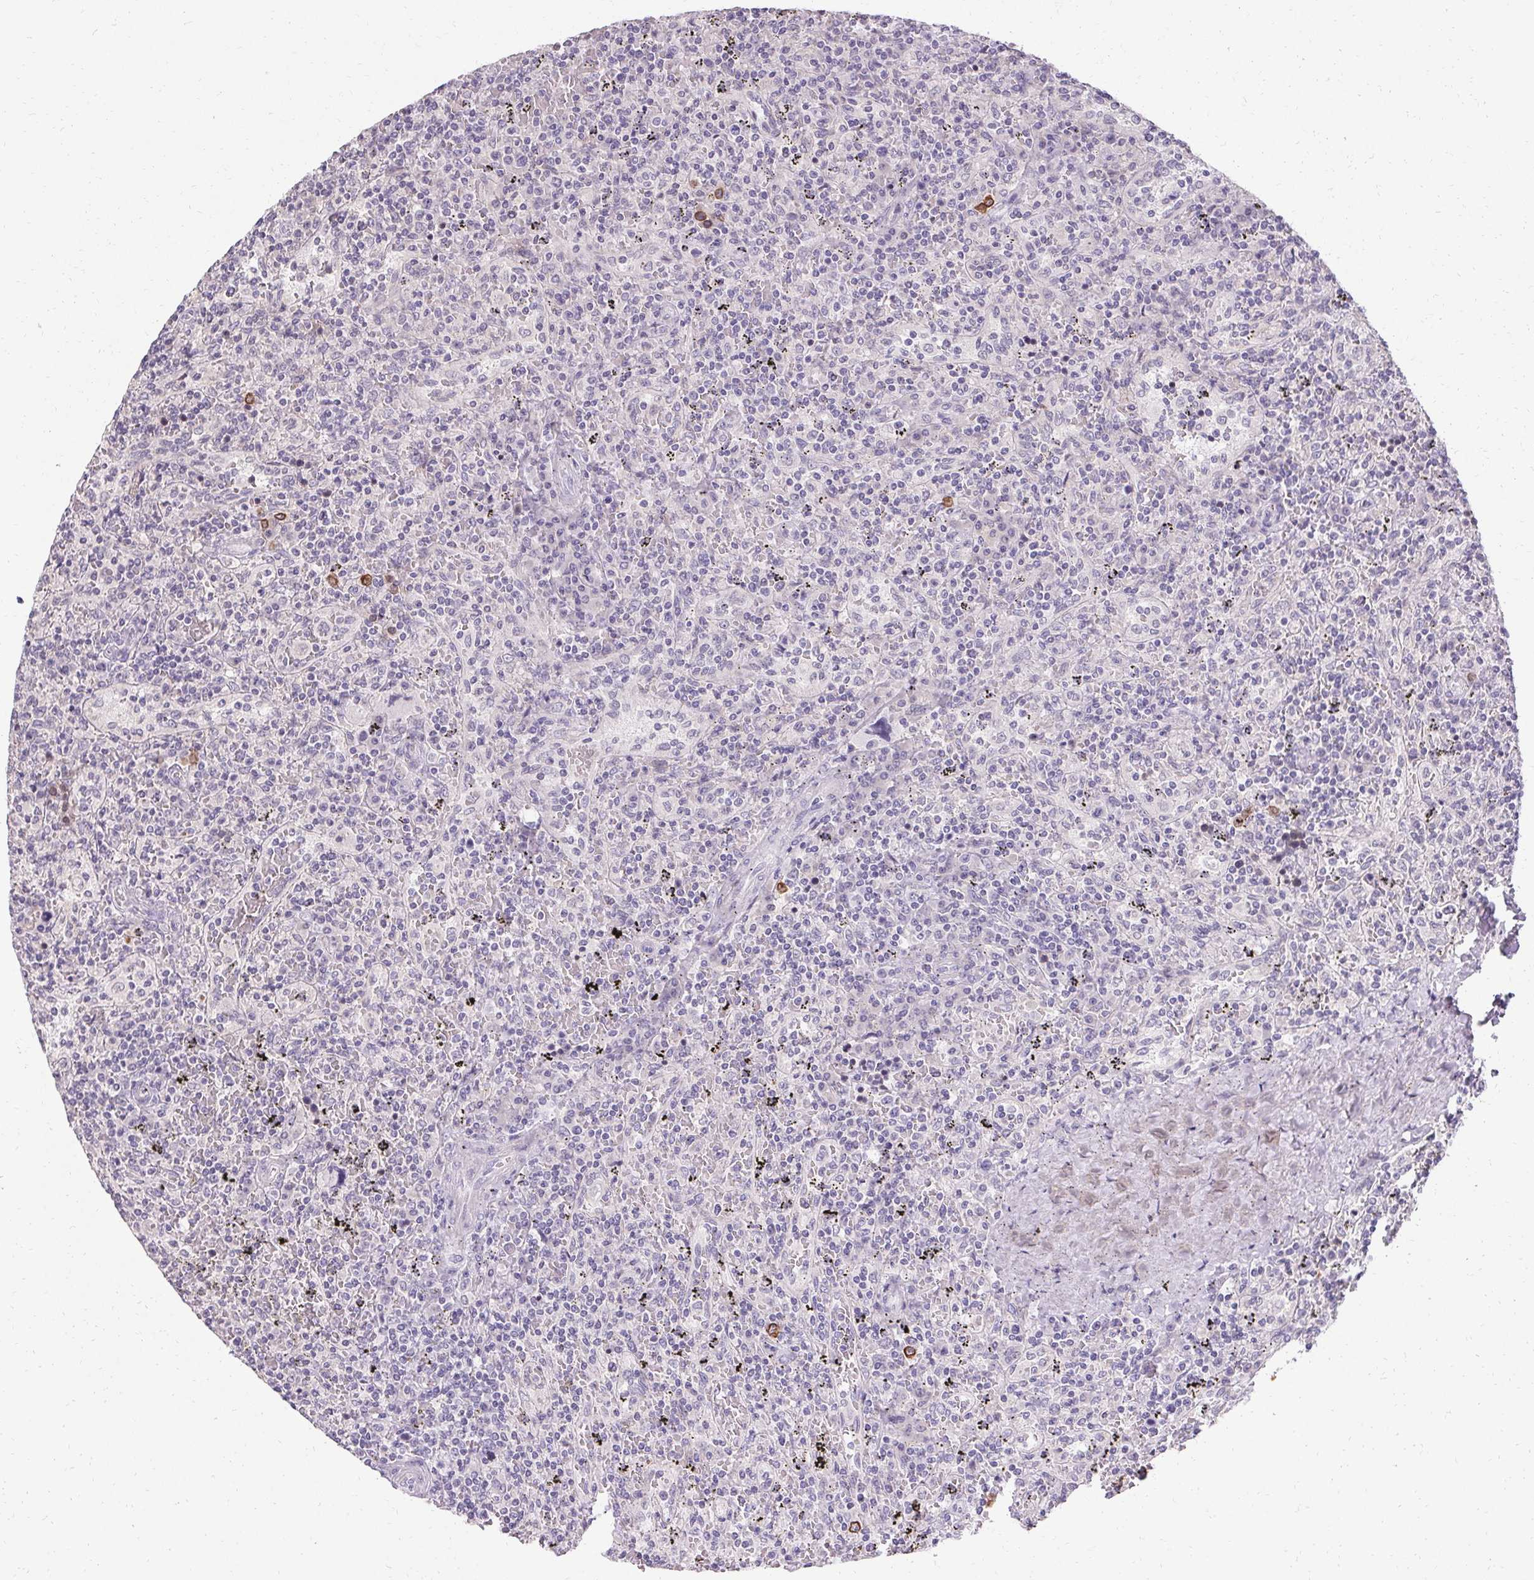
{"staining": {"intensity": "negative", "quantity": "none", "location": "none"}, "tissue": "lymphoma", "cell_type": "Tumor cells", "image_type": "cancer", "snomed": [{"axis": "morphology", "description": "Malignant lymphoma, non-Hodgkin's type, Low grade"}, {"axis": "topography", "description": "Spleen"}], "caption": "This is an IHC histopathology image of low-grade malignant lymphoma, non-Hodgkin's type. There is no positivity in tumor cells.", "gene": "HSD17B3", "patient": {"sex": "male", "age": 62}}